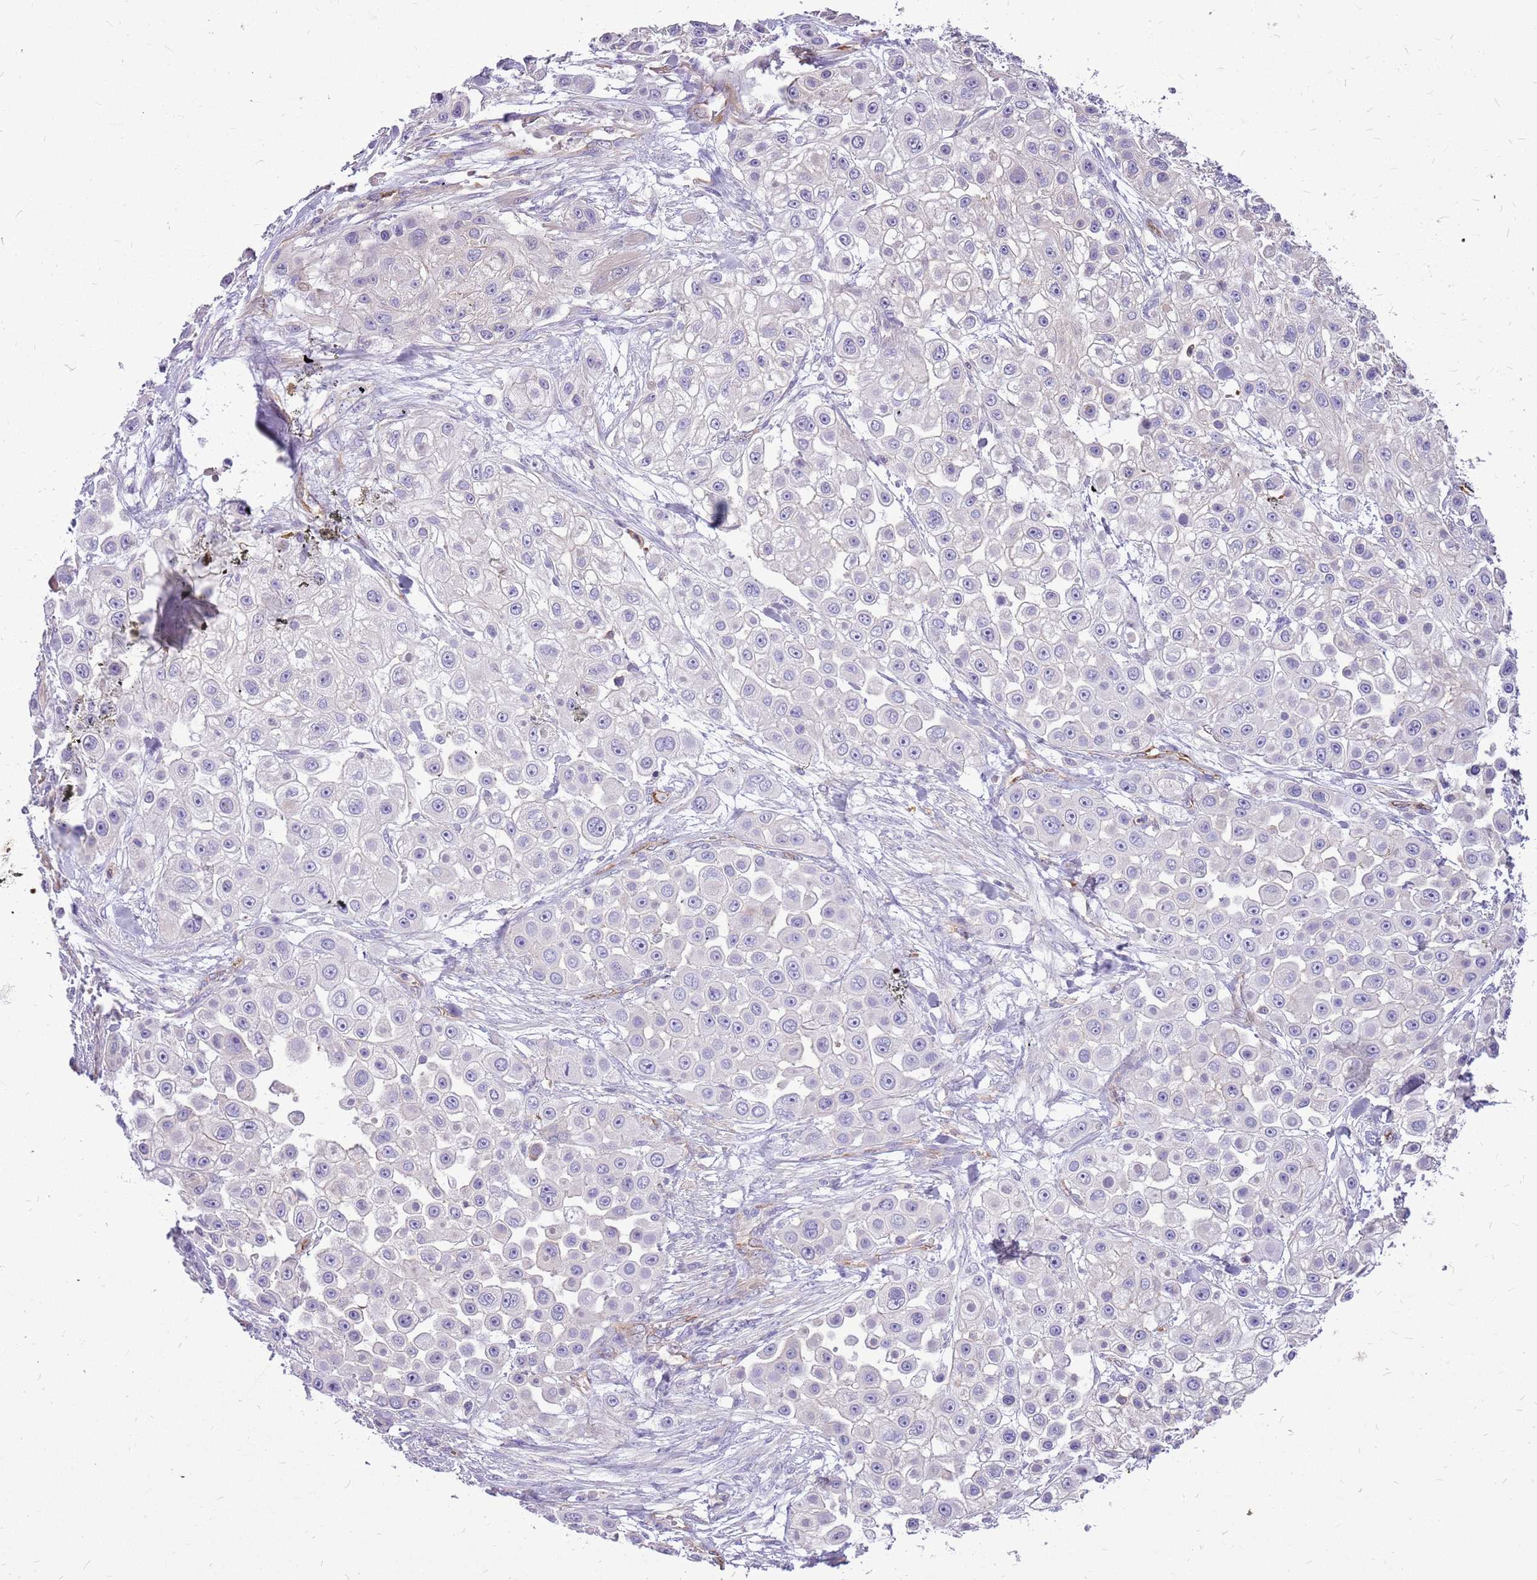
{"staining": {"intensity": "negative", "quantity": "none", "location": "none"}, "tissue": "skin cancer", "cell_type": "Tumor cells", "image_type": "cancer", "snomed": [{"axis": "morphology", "description": "Squamous cell carcinoma, NOS"}, {"axis": "topography", "description": "Skin"}], "caption": "An IHC image of skin cancer (squamous cell carcinoma) is shown. There is no staining in tumor cells of skin cancer (squamous cell carcinoma).", "gene": "WDR90", "patient": {"sex": "male", "age": 67}}